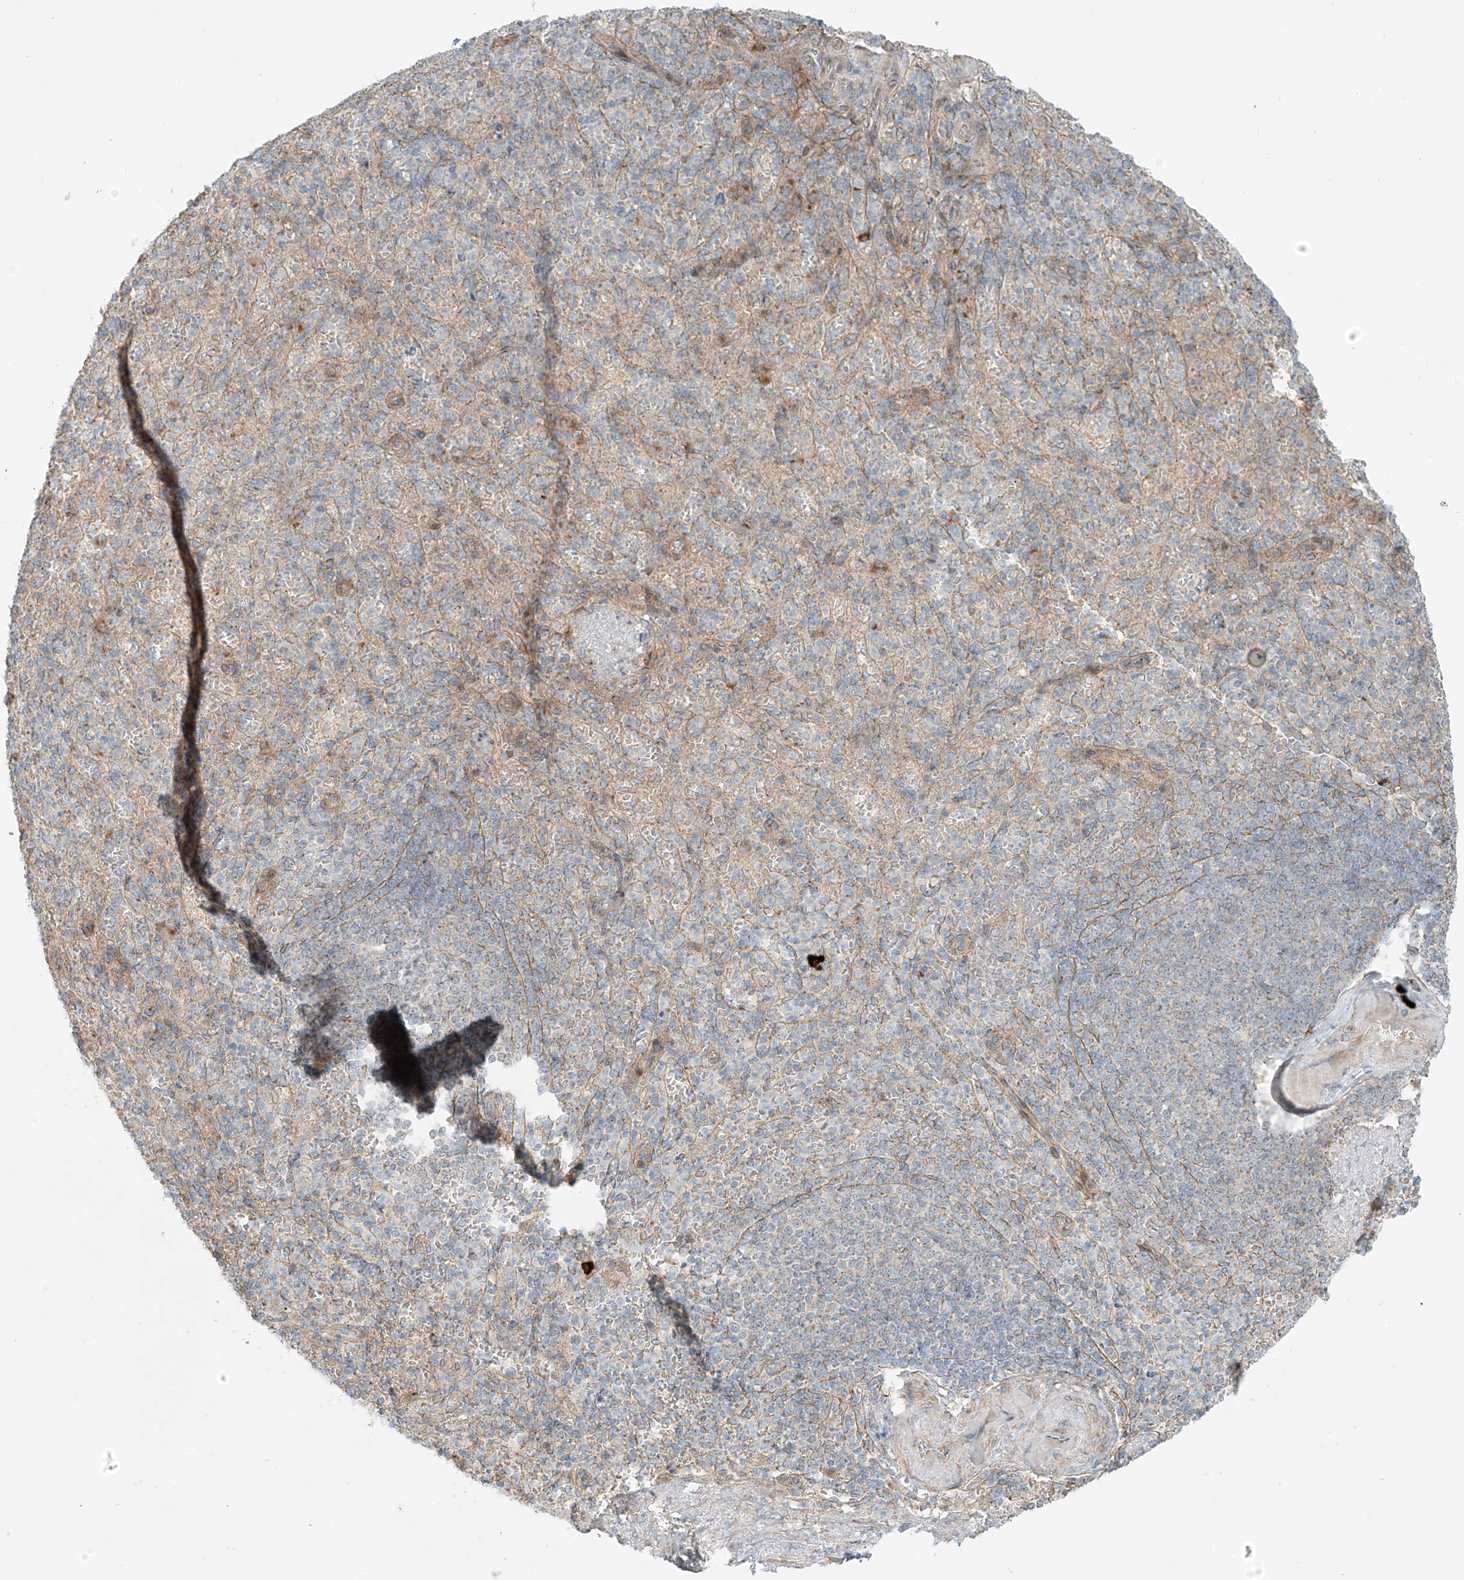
{"staining": {"intensity": "negative", "quantity": "none", "location": "none"}, "tissue": "spleen", "cell_type": "Cells in red pulp", "image_type": "normal", "snomed": [{"axis": "morphology", "description": "Normal tissue, NOS"}, {"axis": "topography", "description": "Spleen"}], "caption": "IHC photomicrograph of unremarkable spleen stained for a protein (brown), which shows no staining in cells in red pulp.", "gene": "ZNF287", "patient": {"sex": "female", "age": 74}}